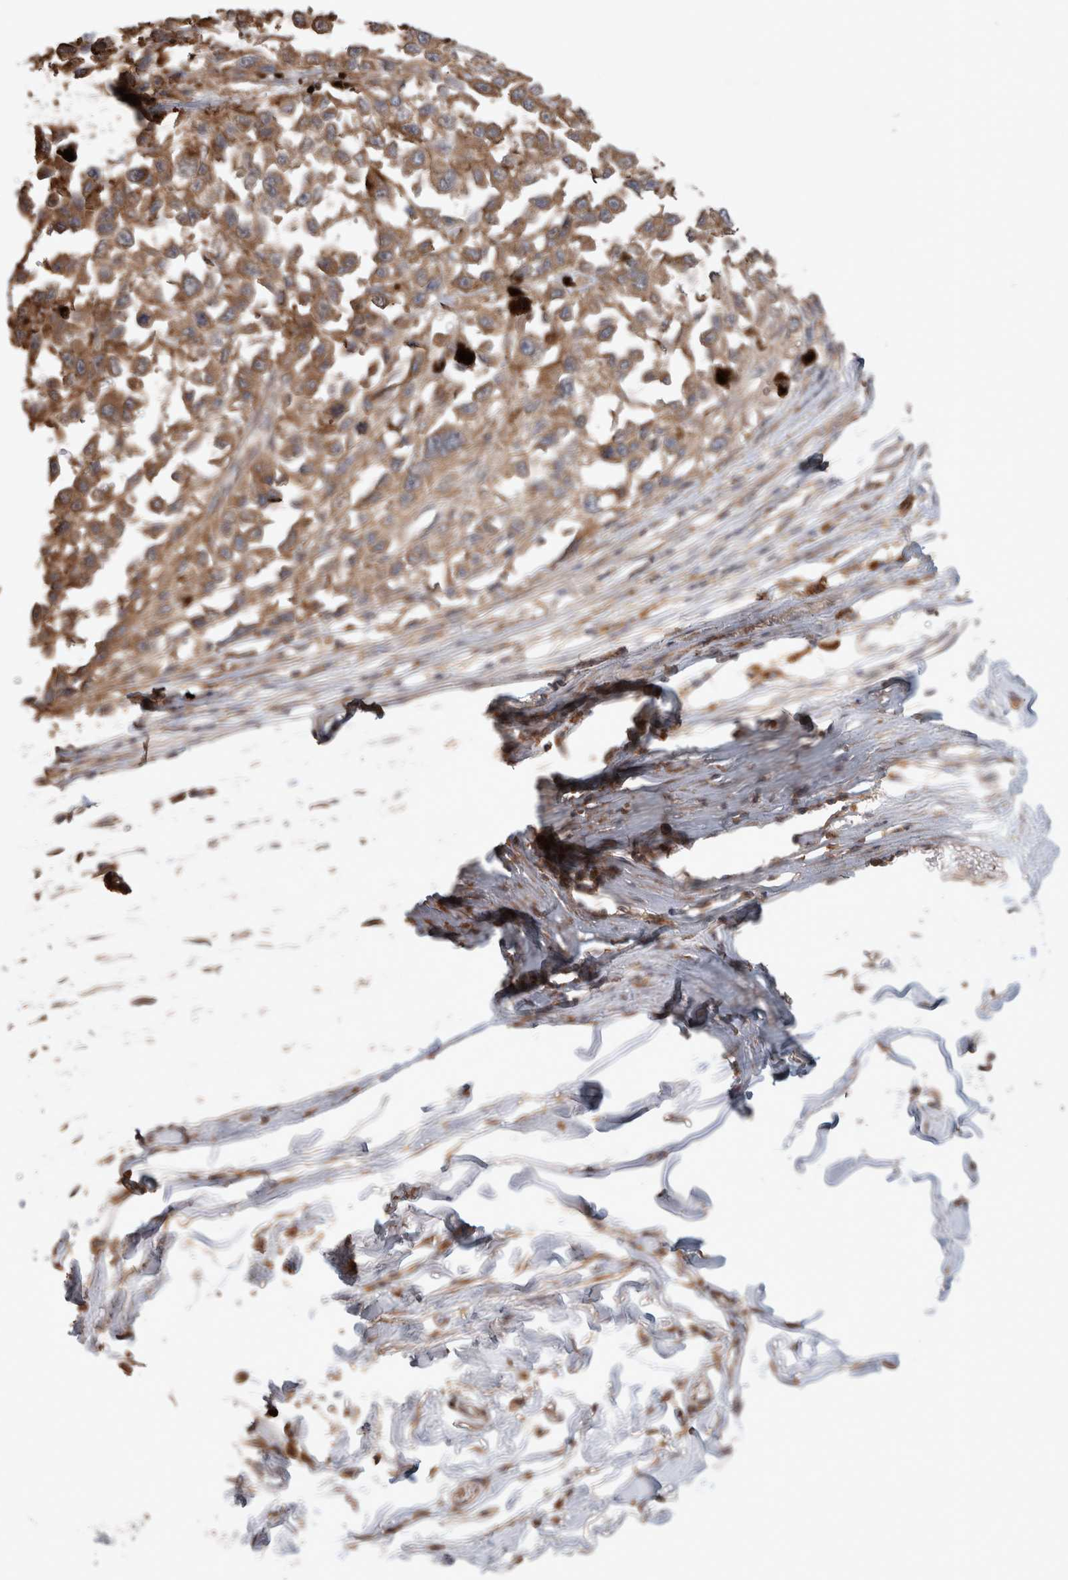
{"staining": {"intensity": "moderate", "quantity": "25%-75%", "location": "cytoplasmic/membranous"}, "tissue": "melanoma", "cell_type": "Tumor cells", "image_type": "cancer", "snomed": [{"axis": "morphology", "description": "Malignant melanoma, Metastatic site"}, {"axis": "topography", "description": "Lymph node"}], "caption": "Immunohistochemical staining of melanoma demonstrates medium levels of moderate cytoplasmic/membranous protein staining in about 25%-75% of tumor cells.", "gene": "HROB", "patient": {"sex": "male", "age": 59}}